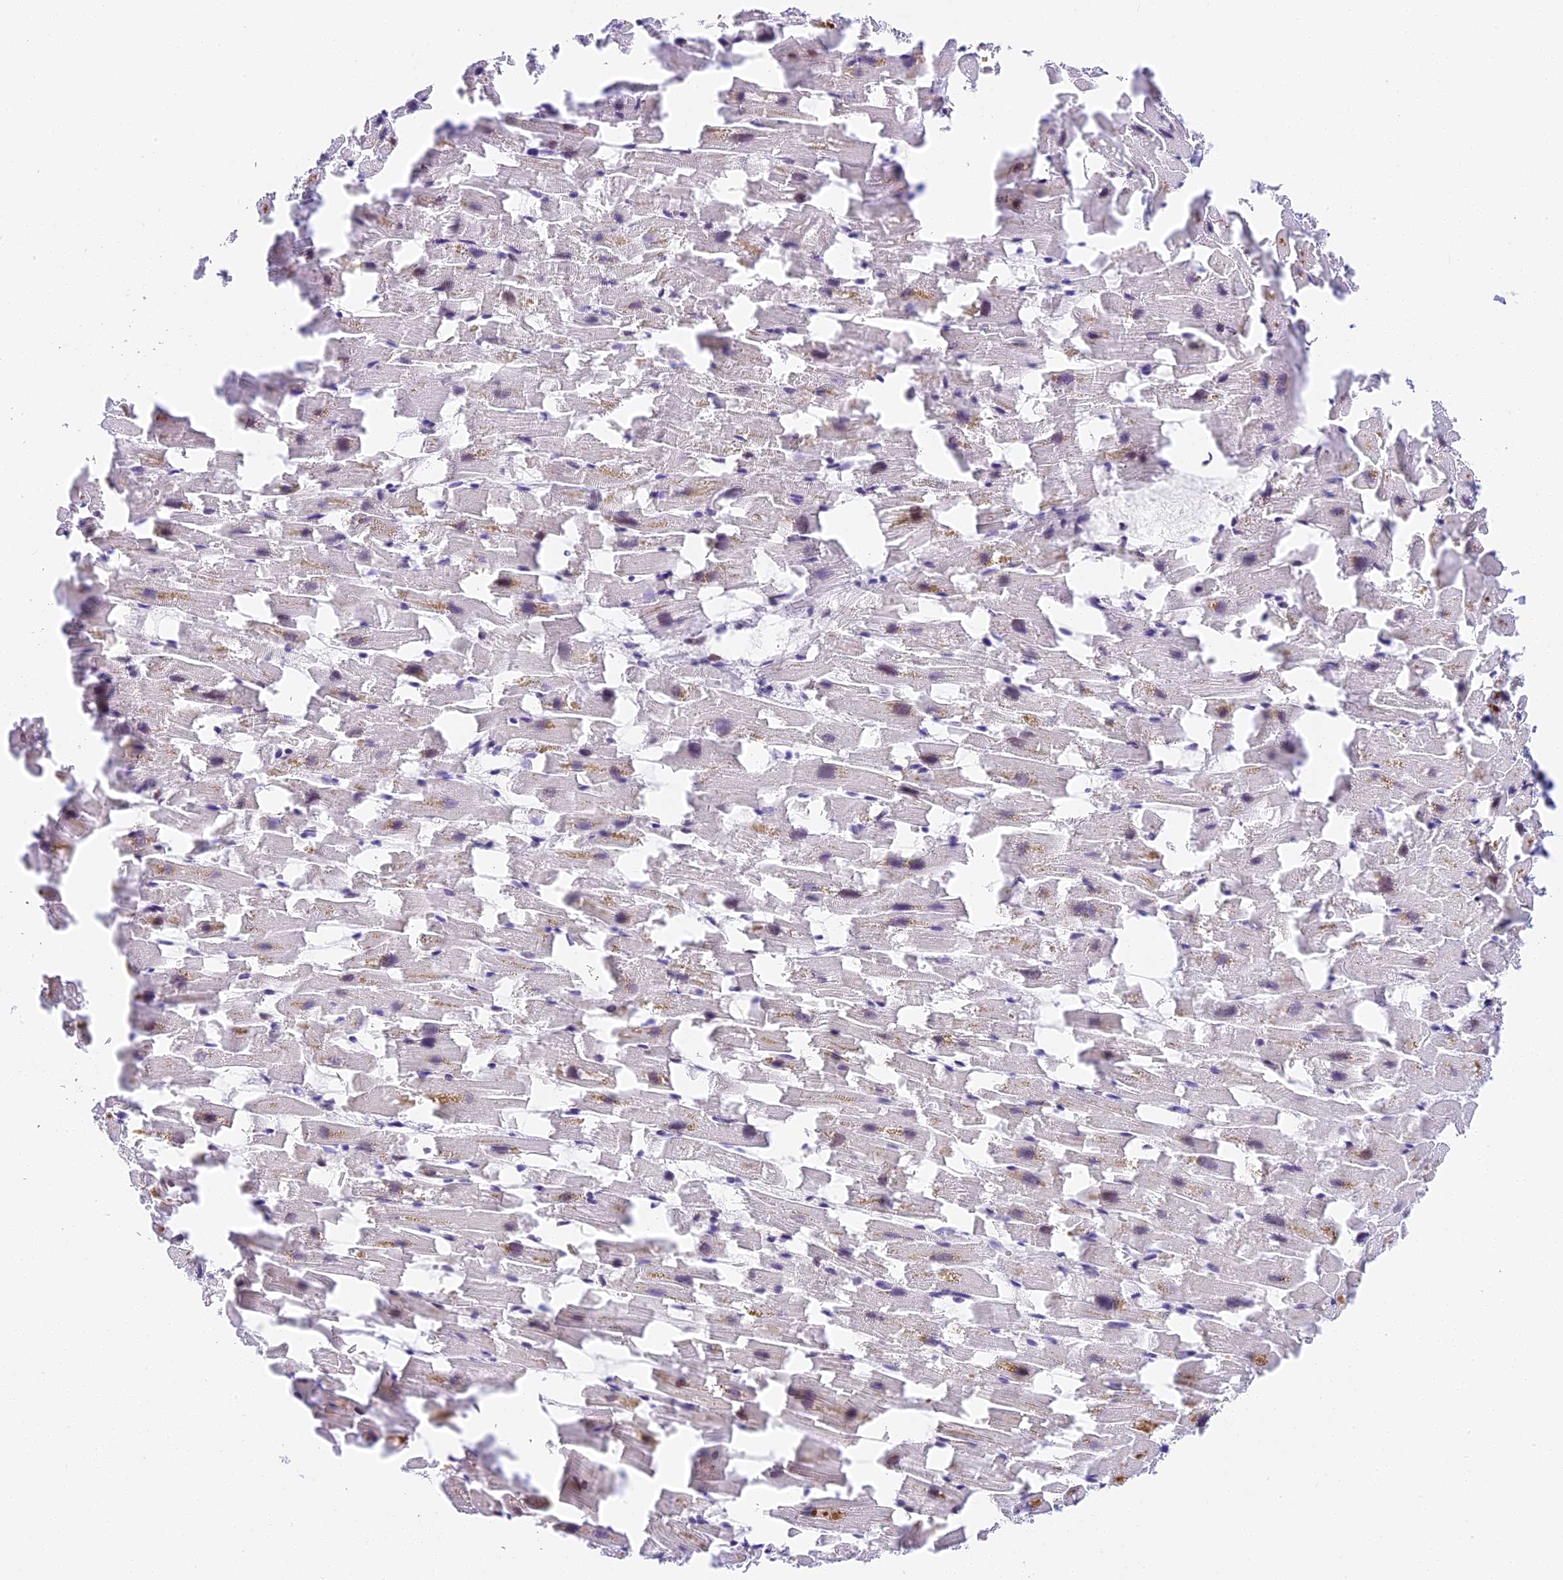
{"staining": {"intensity": "strong", "quantity": "25%-75%", "location": "nuclear"}, "tissue": "heart muscle", "cell_type": "Cardiomyocytes", "image_type": "normal", "snomed": [{"axis": "morphology", "description": "Normal tissue, NOS"}, {"axis": "topography", "description": "Heart"}], "caption": "An immunohistochemistry image of unremarkable tissue is shown. Protein staining in brown labels strong nuclear positivity in heart muscle within cardiomyocytes. The protein is stained brown, and the nuclei are stained in blue (DAB (3,3'-diaminobenzidine) IHC with brightfield microscopy, high magnification).", "gene": "SBNO1", "patient": {"sex": "female", "age": 64}}